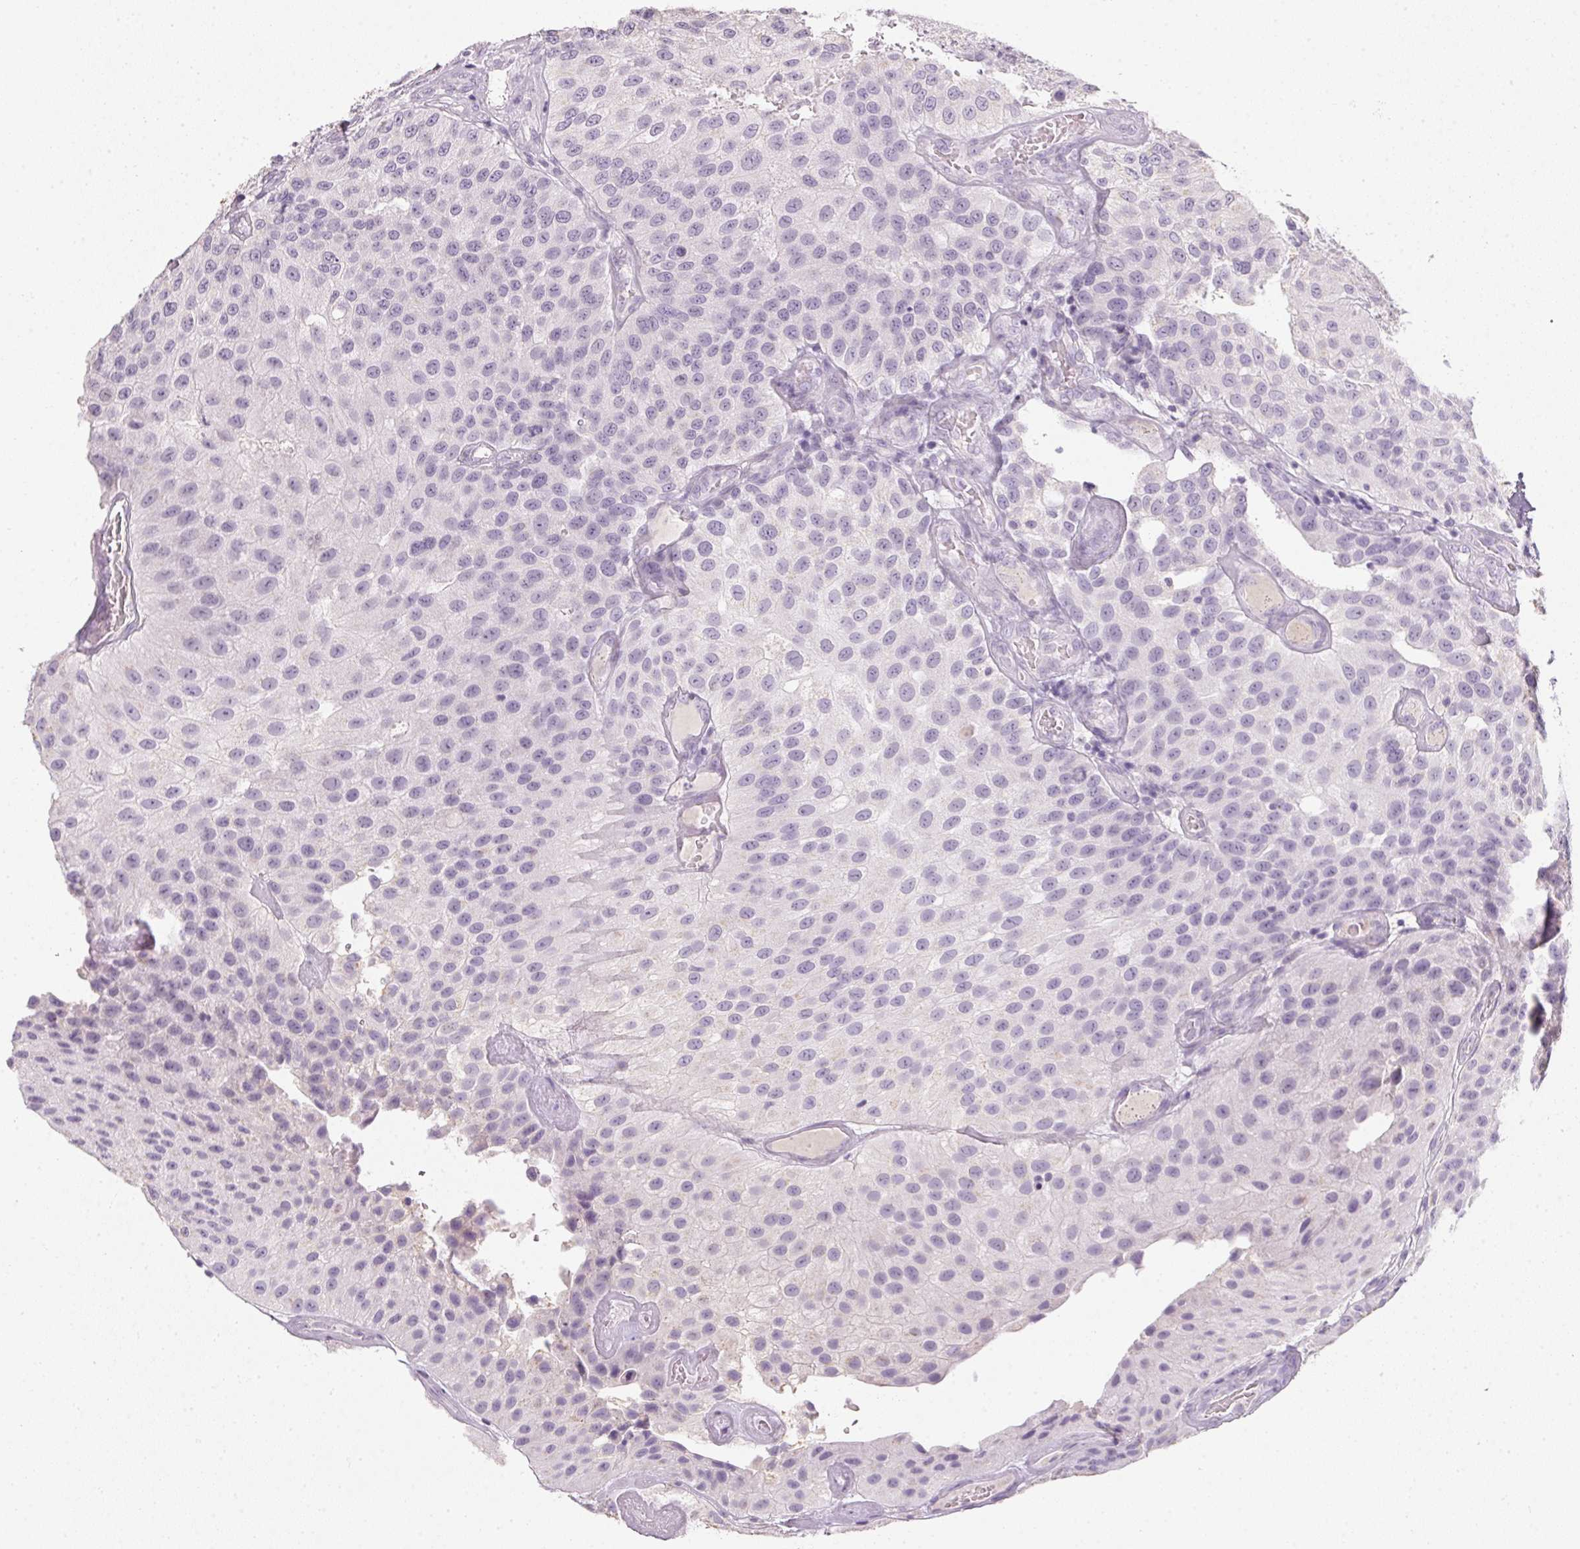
{"staining": {"intensity": "negative", "quantity": "none", "location": "none"}, "tissue": "urothelial cancer", "cell_type": "Tumor cells", "image_type": "cancer", "snomed": [{"axis": "morphology", "description": "Urothelial carcinoma, NOS"}, {"axis": "topography", "description": "Urinary bladder"}], "caption": "Histopathology image shows no protein expression in tumor cells of urothelial cancer tissue.", "gene": "TMEM72", "patient": {"sex": "male", "age": 87}}